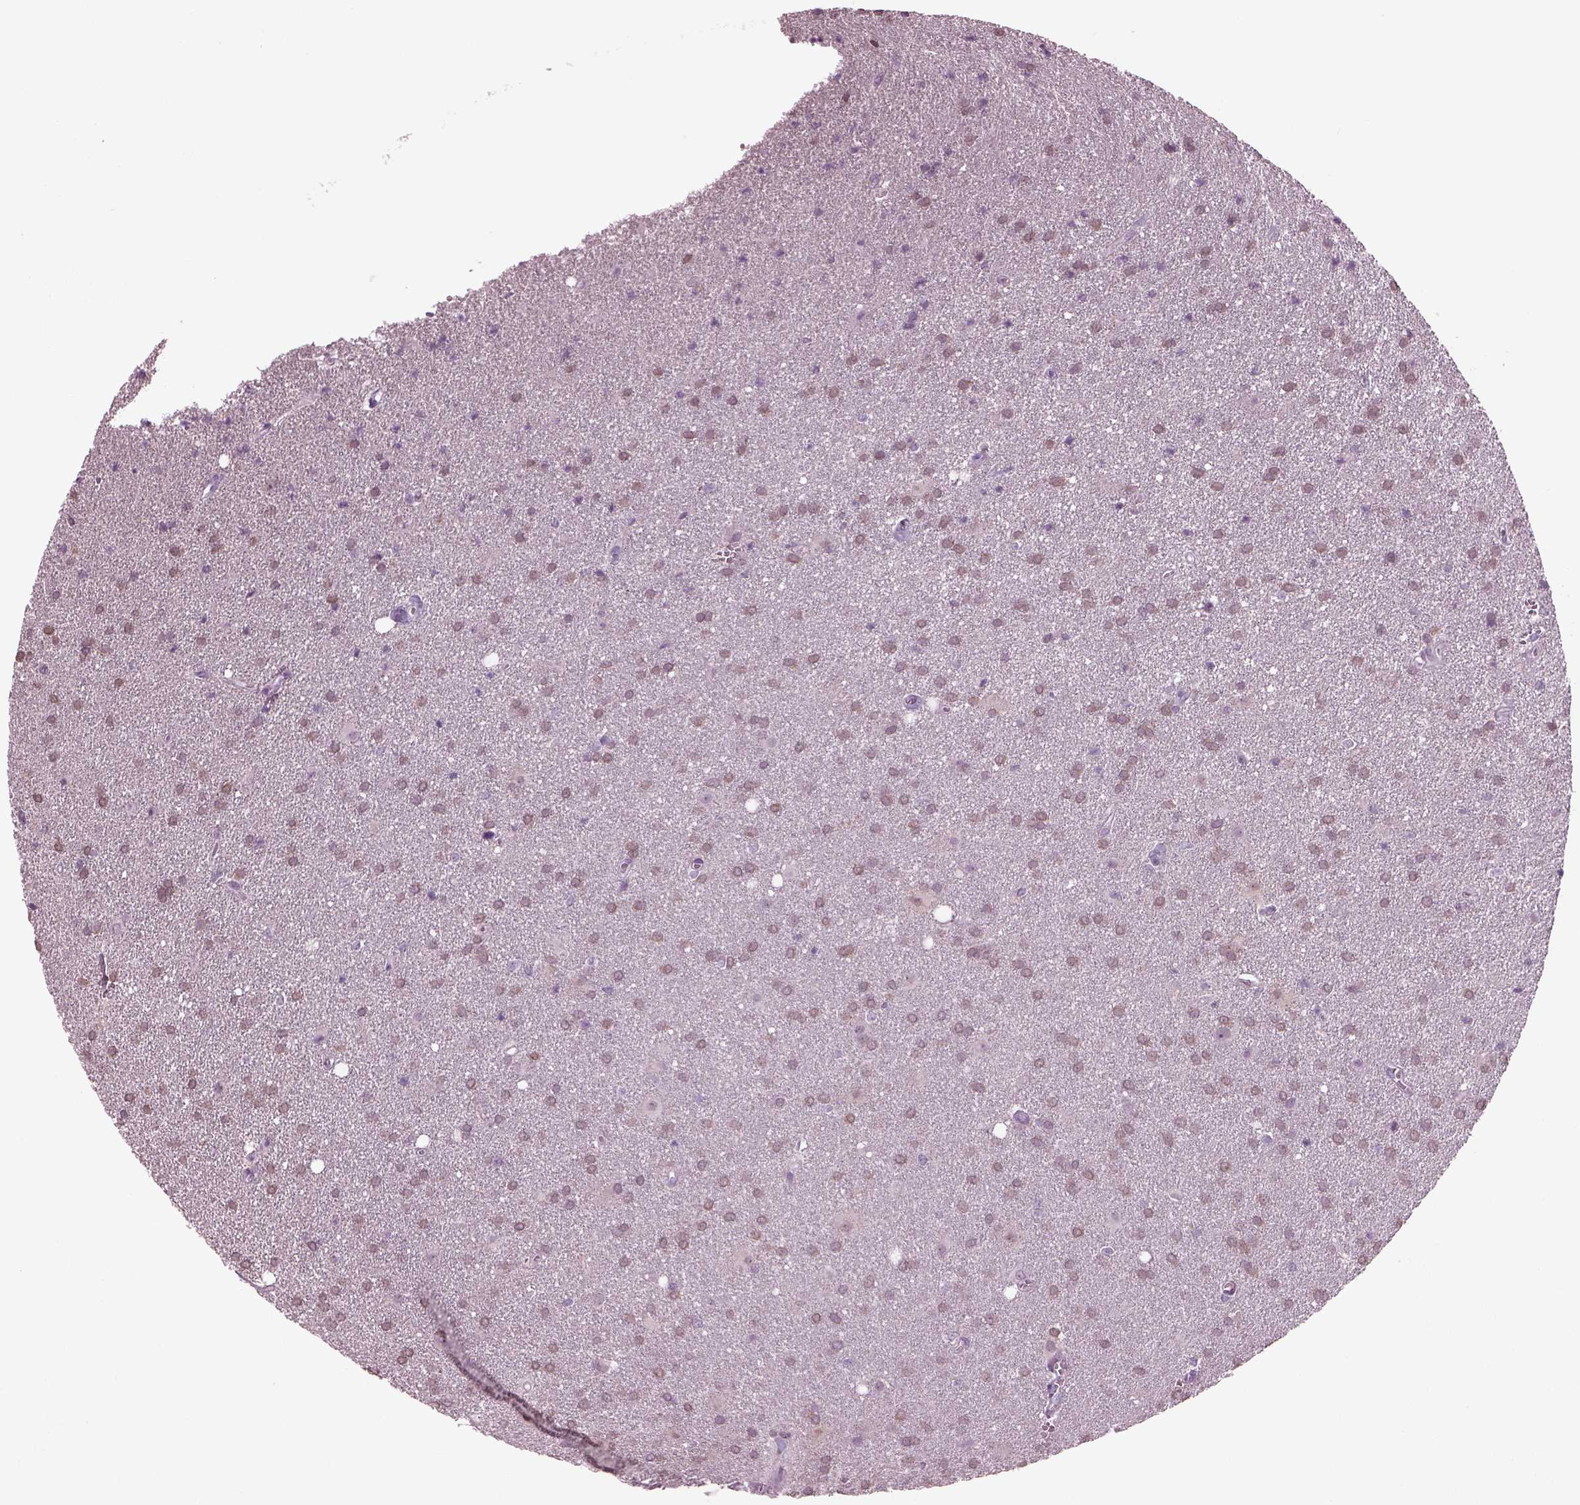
{"staining": {"intensity": "weak", "quantity": "25%-75%", "location": "cytoplasmic/membranous,nuclear"}, "tissue": "glioma", "cell_type": "Tumor cells", "image_type": "cancer", "snomed": [{"axis": "morphology", "description": "Glioma, malignant, Low grade"}, {"axis": "topography", "description": "Brain"}], "caption": "An immunohistochemistry (IHC) photomicrograph of tumor tissue is shown. Protein staining in brown highlights weak cytoplasmic/membranous and nuclear positivity in glioma within tumor cells.", "gene": "TPPP2", "patient": {"sex": "male", "age": 58}}